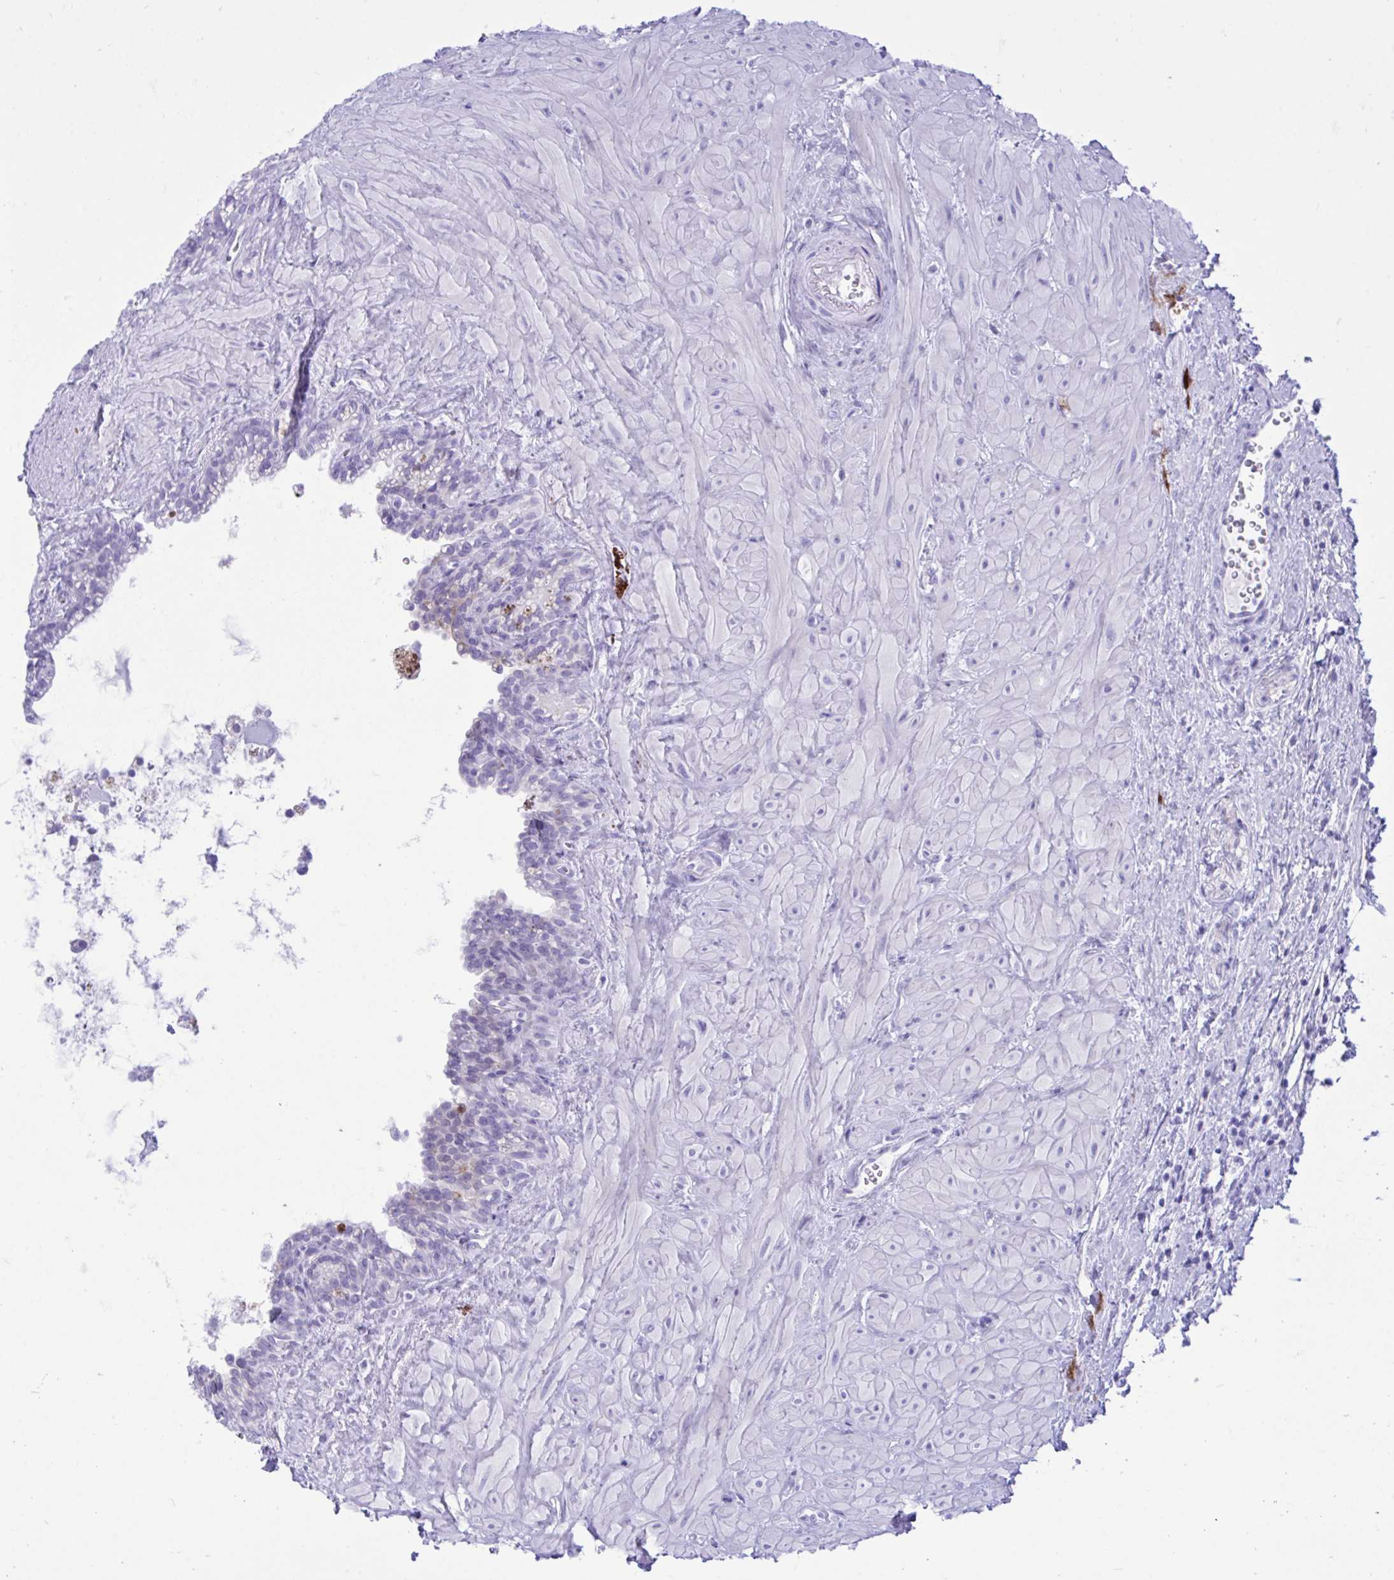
{"staining": {"intensity": "negative", "quantity": "none", "location": "none"}, "tissue": "seminal vesicle", "cell_type": "Glandular cells", "image_type": "normal", "snomed": [{"axis": "morphology", "description": "Normal tissue, NOS"}, {"axis": "topography", "description": "Seminal veicle"}], "caption": "Photomicrograph shows no protein staining in glandular cells of unremarkable seminal vesicle. (Immunohistochemistry, brightfield microscopy, high magnification).", "gene": "BEX5", "patient": {"sex": "male", "age": 76}}